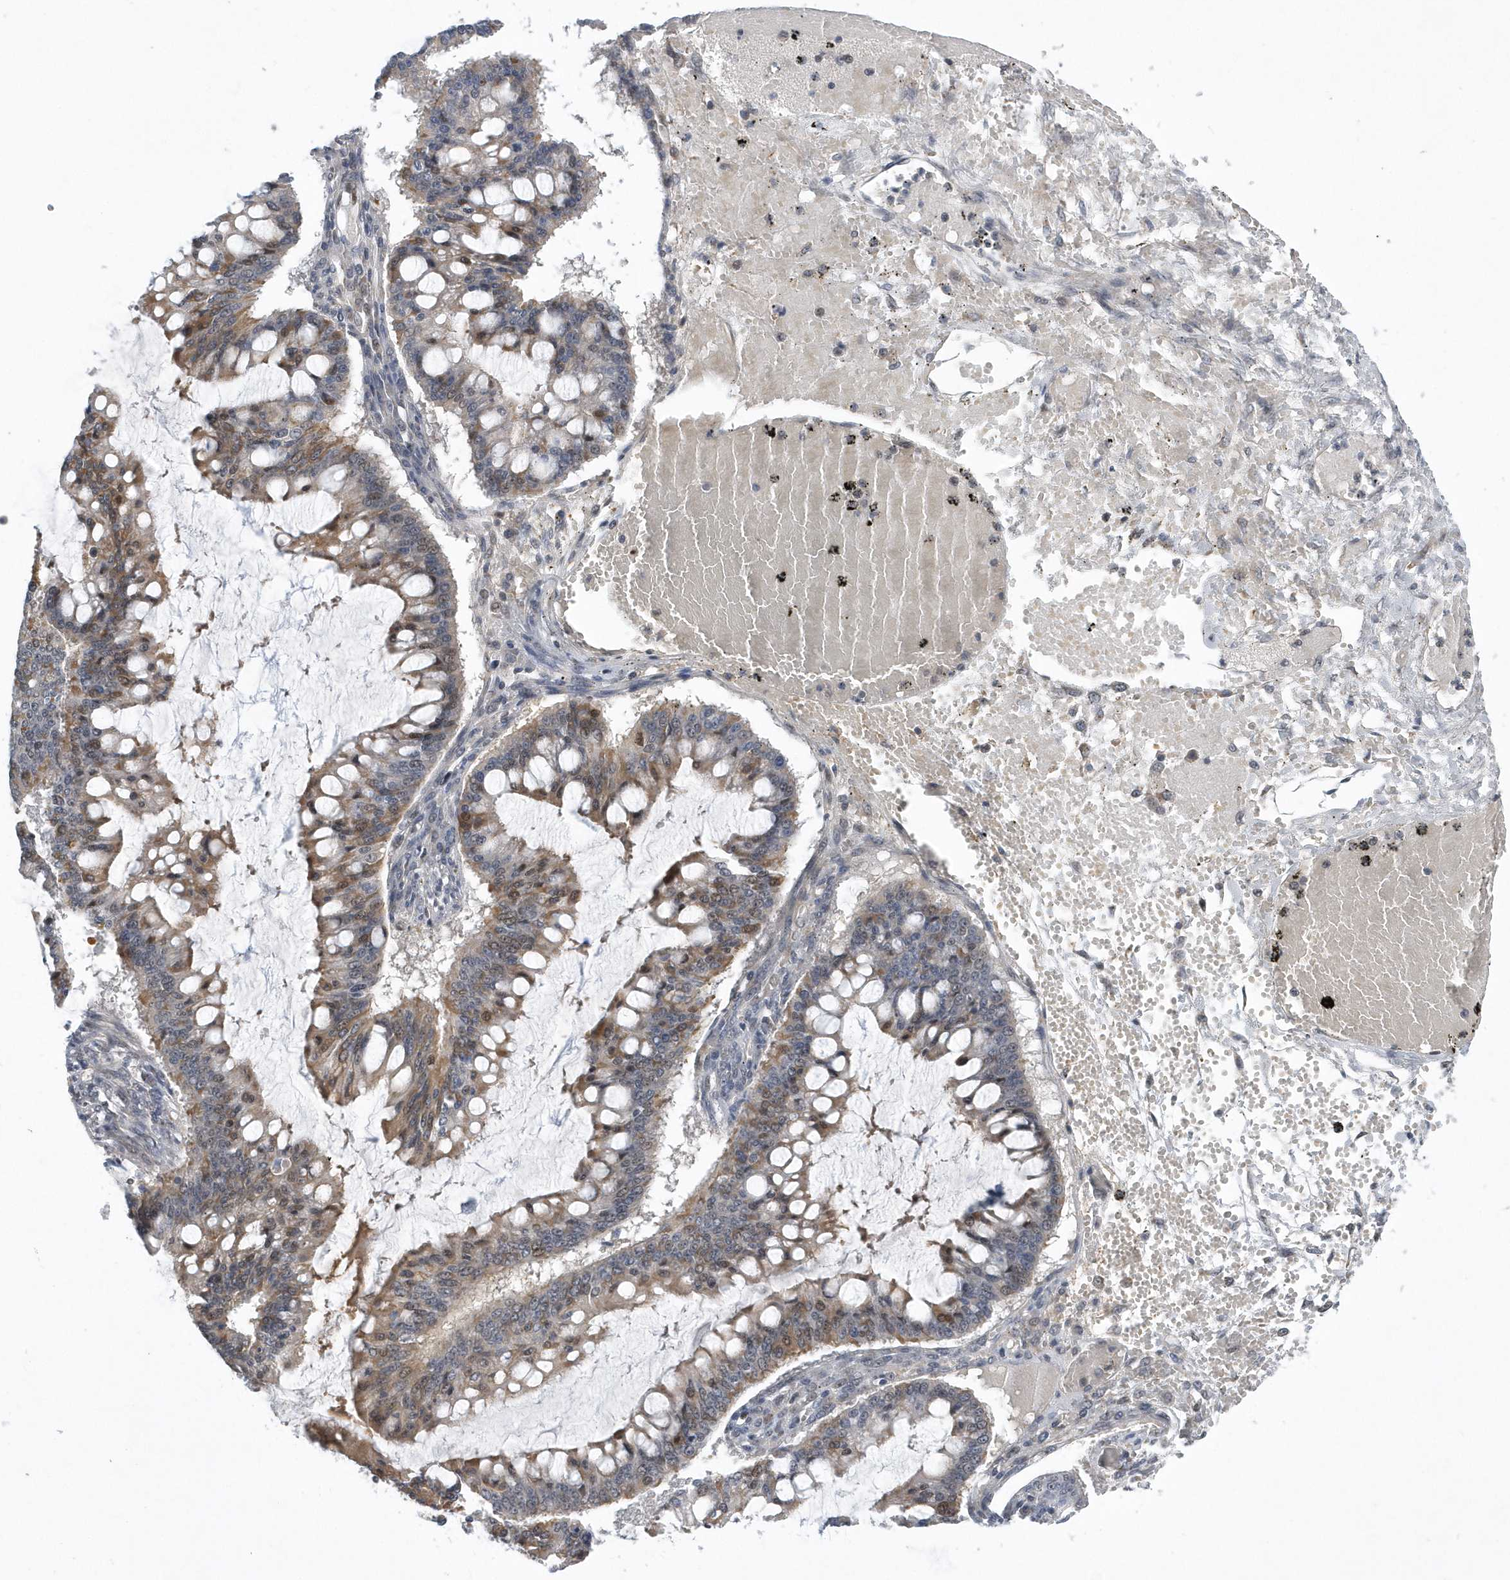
{"staining": {"intensity": "moderate", "quantity": ">75%", "location": "cytoplasmic/membranous"}, "tissue": "ovarian cancer", "cell_type": "Tumor cells", "image_type": "cancer", "snomed": [{"axis": "morphology", "description": "Cystadenocarcinoma, mucinous, NOS"}, {"axis": "topography", "description": "Ovary"}], "caption": "Immunohistochemical staining of human ovarian mucinous cystadenocarcinoma shows medium levels of moderate cytoplasmic/membranous staining in about >75% of tumor cells.", "gene": "FAM217A", "patient": {"sex": "female", "age": 73}}